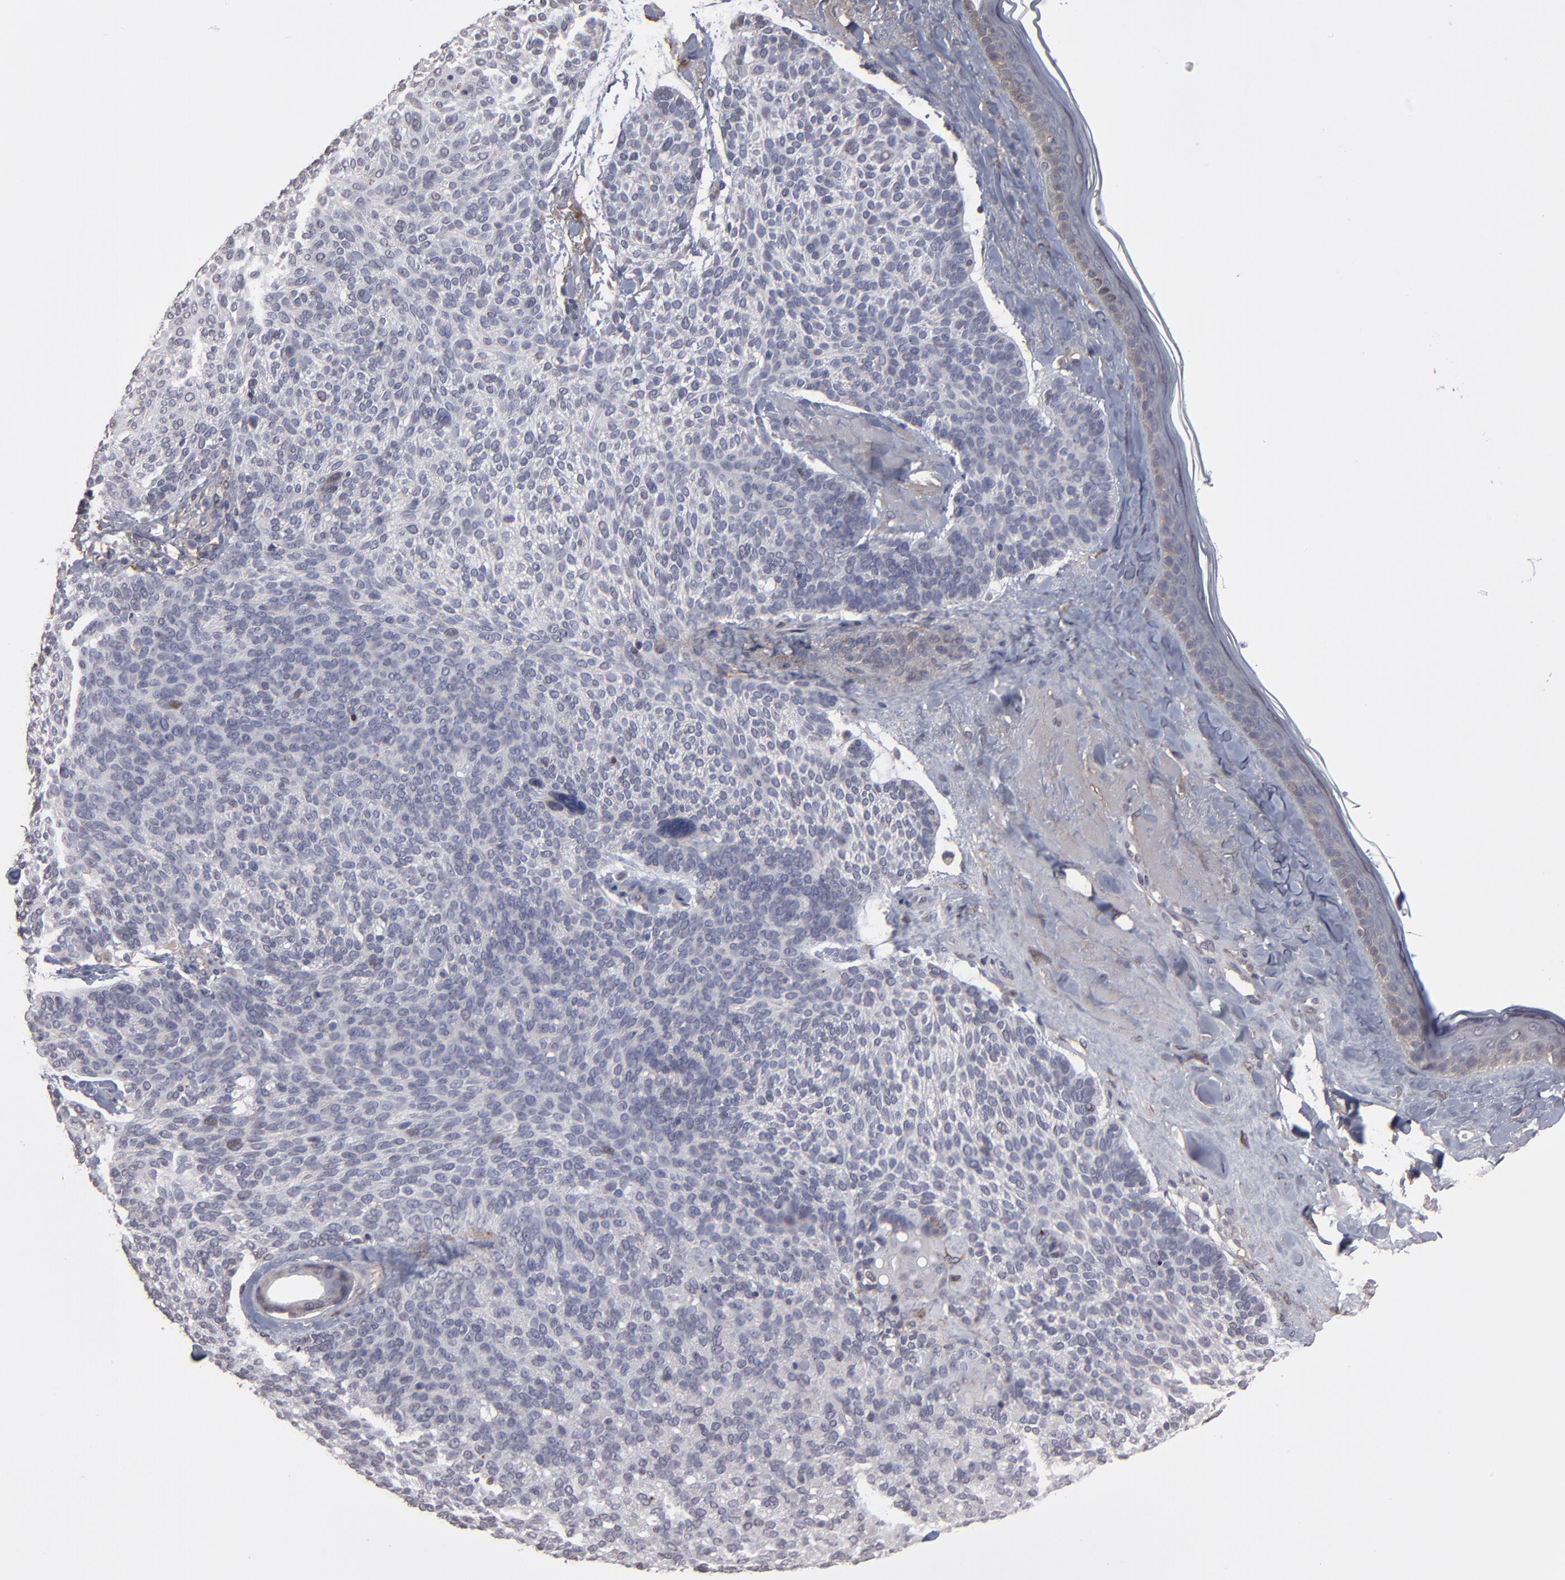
{"staining": {"intensity": "negative", "quantity": "none", "location": "none"}, "tissue": "skin cancer", "cell_type": "Tumor cells", "image_type": "cancer", "snomed": [{"axis": "morphology", "description": "Normal tissue, NOS"}, {"axis": "morphology", "description": "Basal cell carcinoma"}, {"axis": "topography", "description": "Skin"}], "caption": "Tumor cells show no significant staining in basal cell carcinoma (skin).", "gene": "ITGB5", "patient": {"sex": "female", "age": 70}}